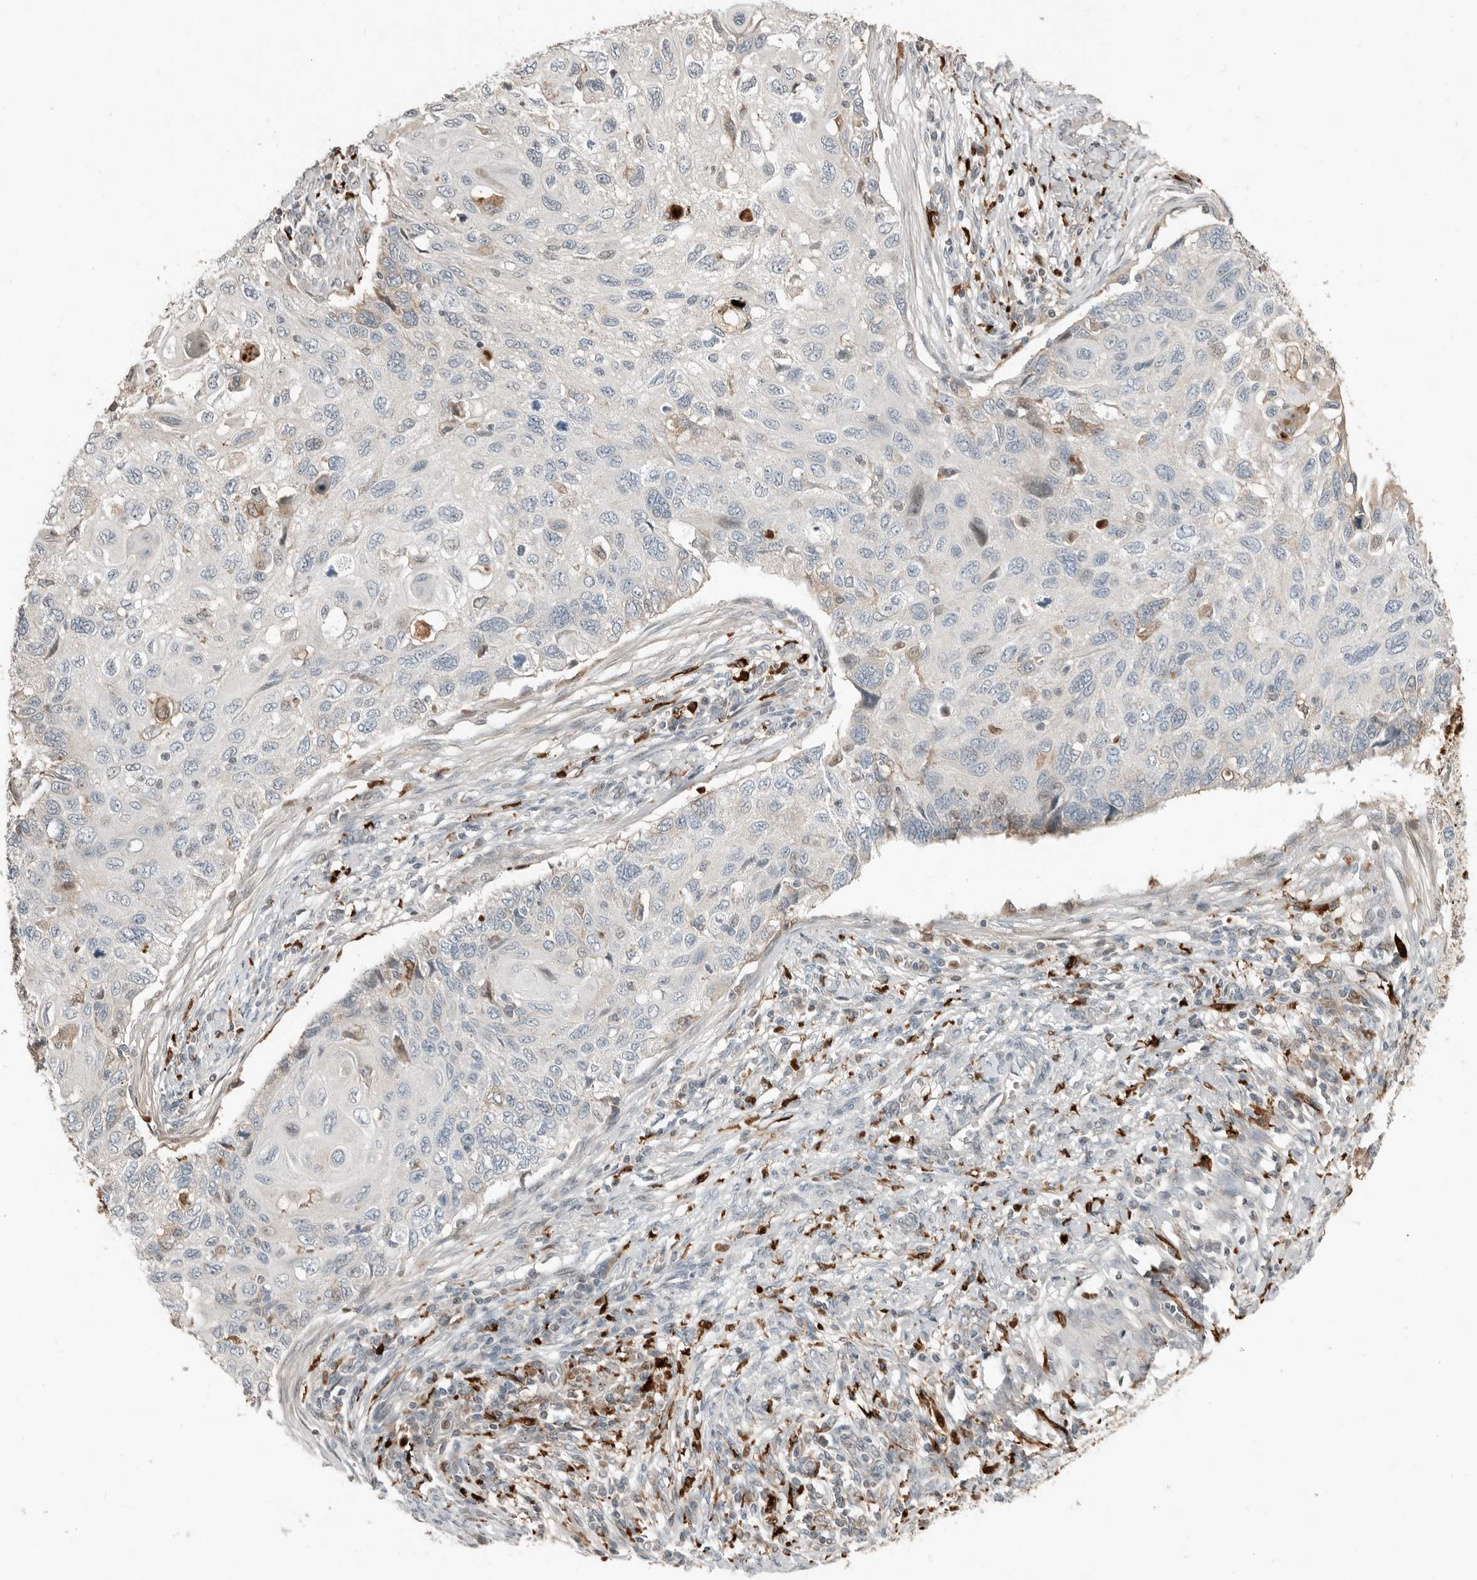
{"staining": {"intensity": "negative", "quantity": "none", "location": "none"}, "tissue": "cervical cancer", "cell_type": "Tumor cells", "image_type": "cancer", "snomed": [{"axis": "morphology", "description": "Squamous cell carcinoma, NOS"}, {"axis": "topography", "description": "Cervix"}], "caption": "High magnification brightfield microscopy of cervical squamous cell carcinoma stained with DAB (brown) and counterstained with hematoxylin (blue): tumor cells show no significant positivity.", "gene": "KLHL38", "patient": {"sex": "female", "age": 70}}